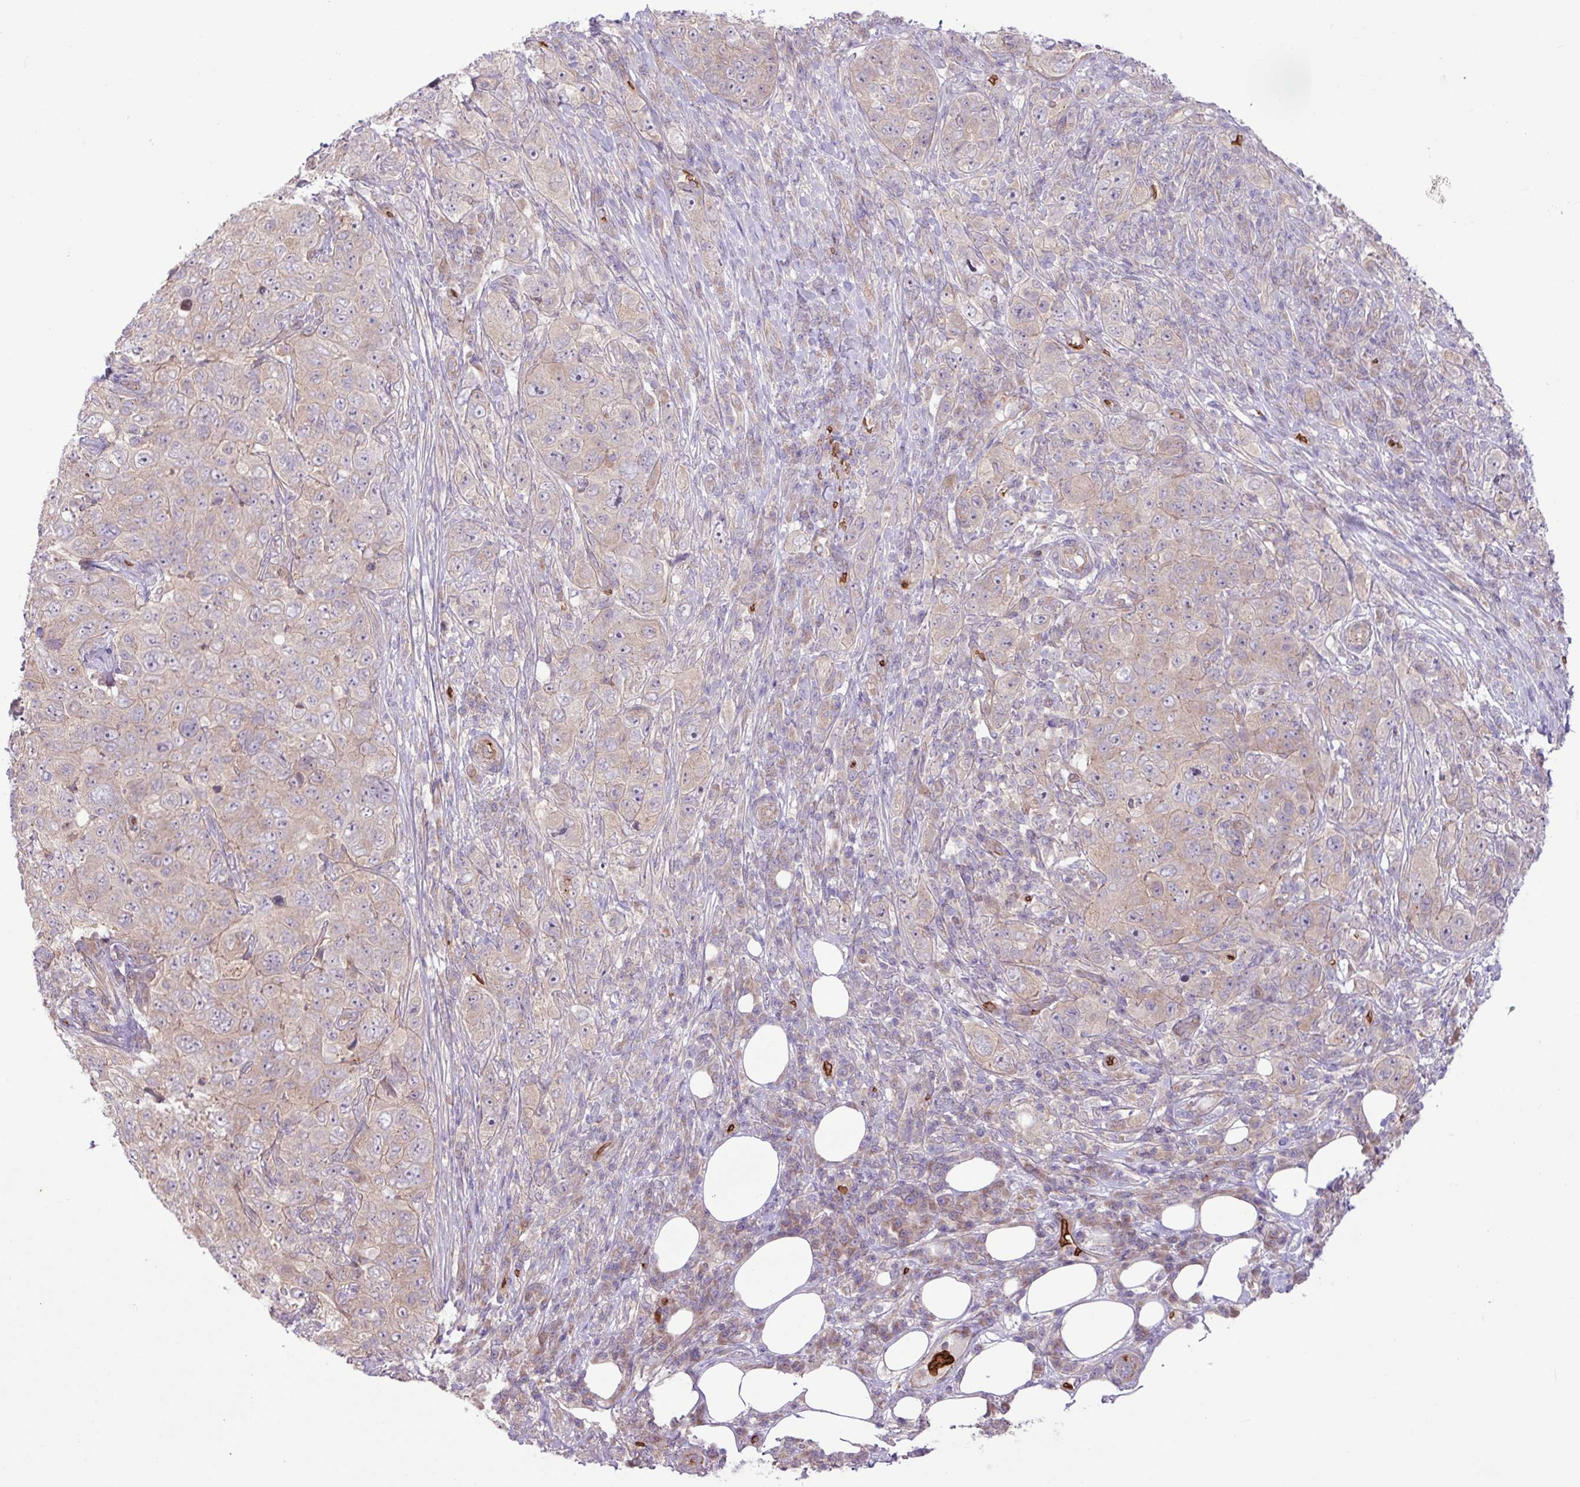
{"staining": {"intensity": "weak", "quantity": "<25%", "location": "cytoplasmic/membranous"}, "tissue": "pancreatic cancer", "cell_type": "Tumor cells", "image_type": "cancer", "snomed": [{"axis": "morphology", "description": "Adenocarcinoma, NOS"}, {"axis": "topography", "description": "Pancreas"}], "caption": "IHC of human adenocarcinoma (pancreatic) shows no expression in tumor cells. (DAB (3,3'-diaminobenzidine) immunohistochemistry, high magnification).", "gene": "RAD21L1", "patient": {"sex": "male", "age": 68}}